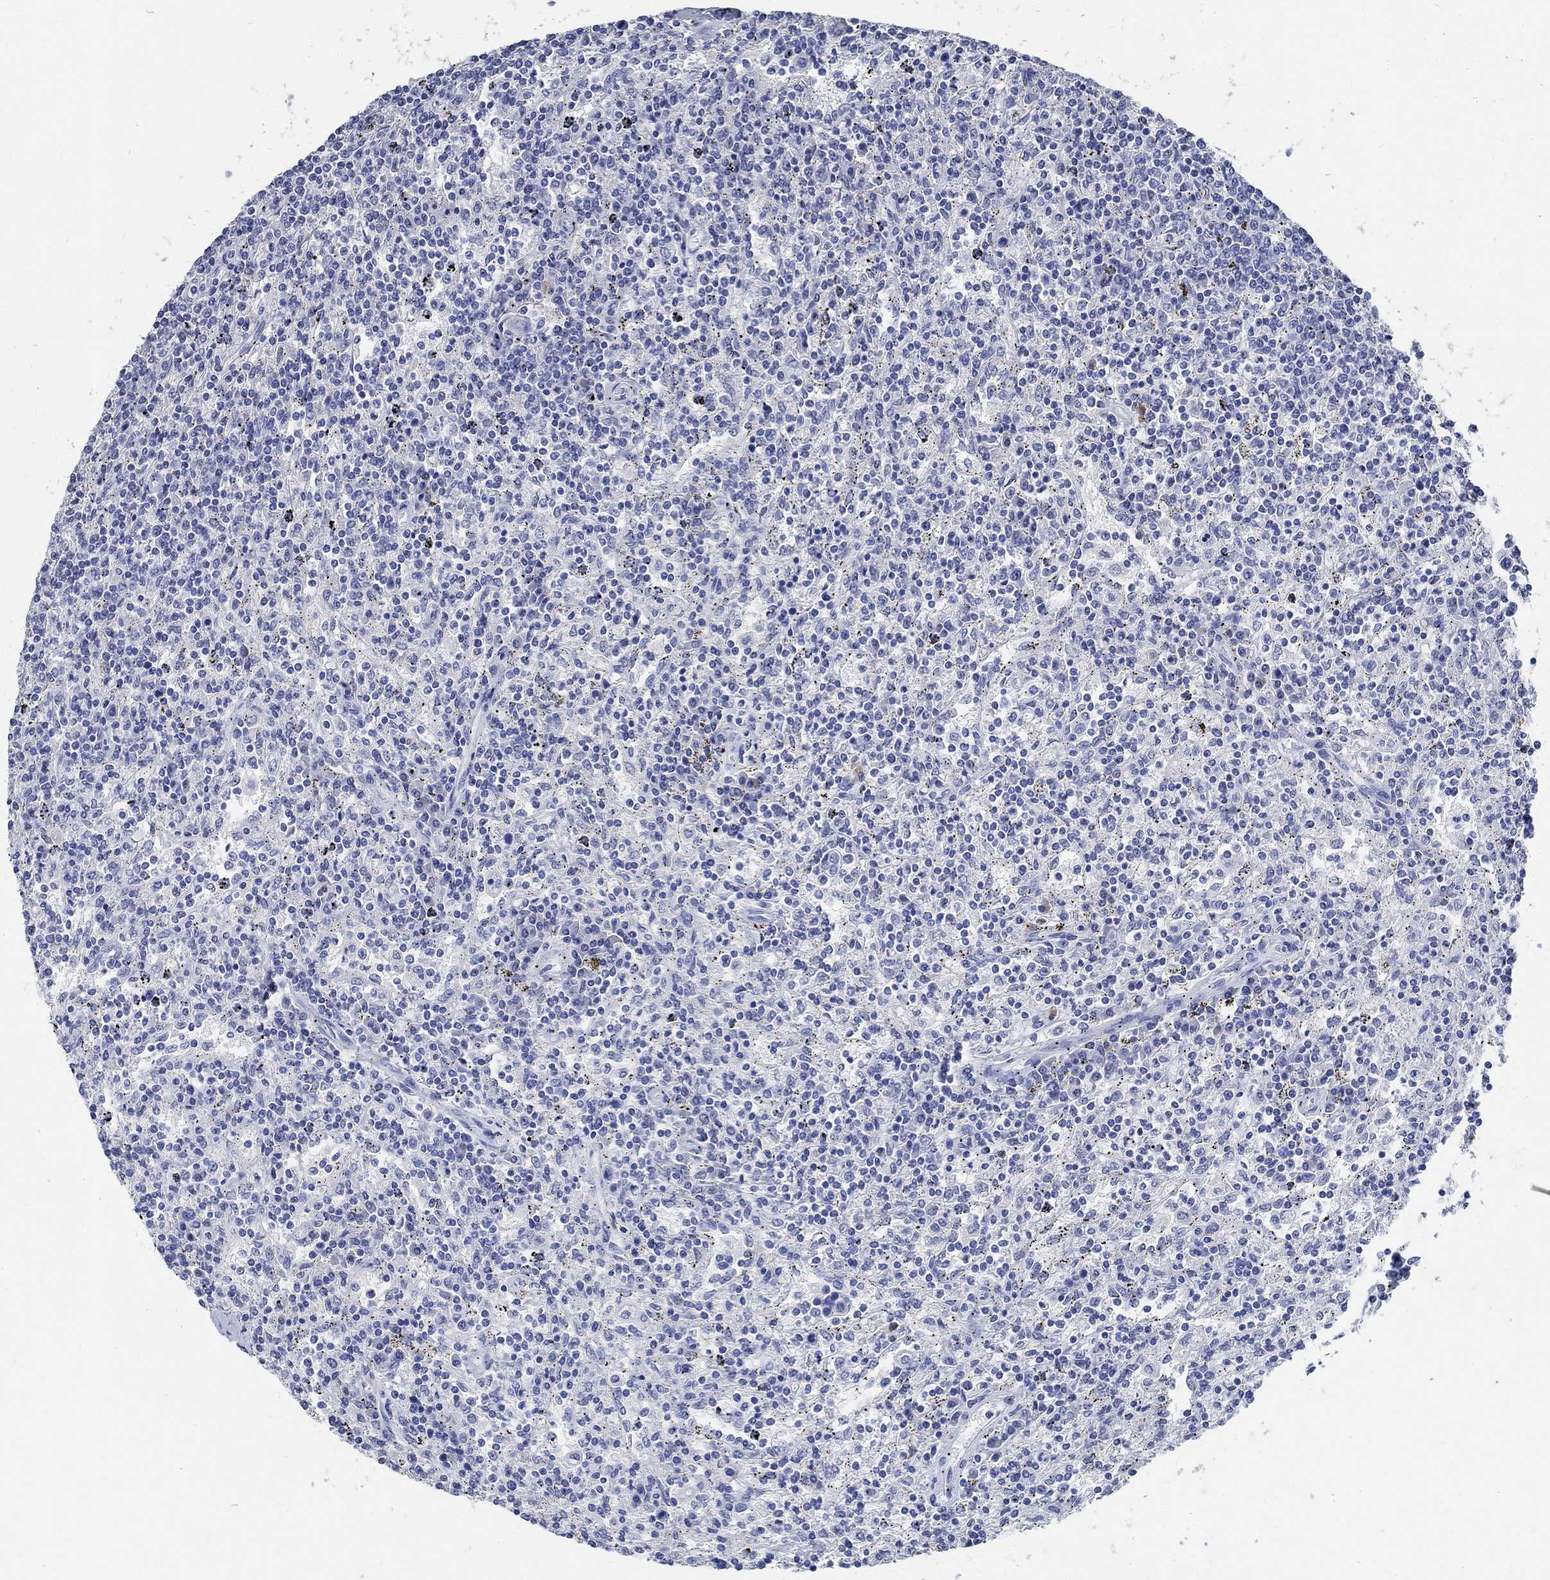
{"staining": {"intensity": "negative", "quantity": "none", "location": "none"}, "tissue": "lymphoma", "cell_type": "Tumor cells", "image_type": "cancer", "snomed": [{"axis": "morphology", "description": "Malignant lymphoma, non-Hodgkin's type, Low grade"}, {"axis": "topography", "description": "Lymph node"}], "caption": "Tumor cells are negative for brown protein staining in low-grade malignant lymphoma, non-Hodgkin's type. (Brightfield microscopy of DAB immunohistochemistry at high magnification).", "gene": "PRX", "patient": {"sex": "male", "age": 52}}